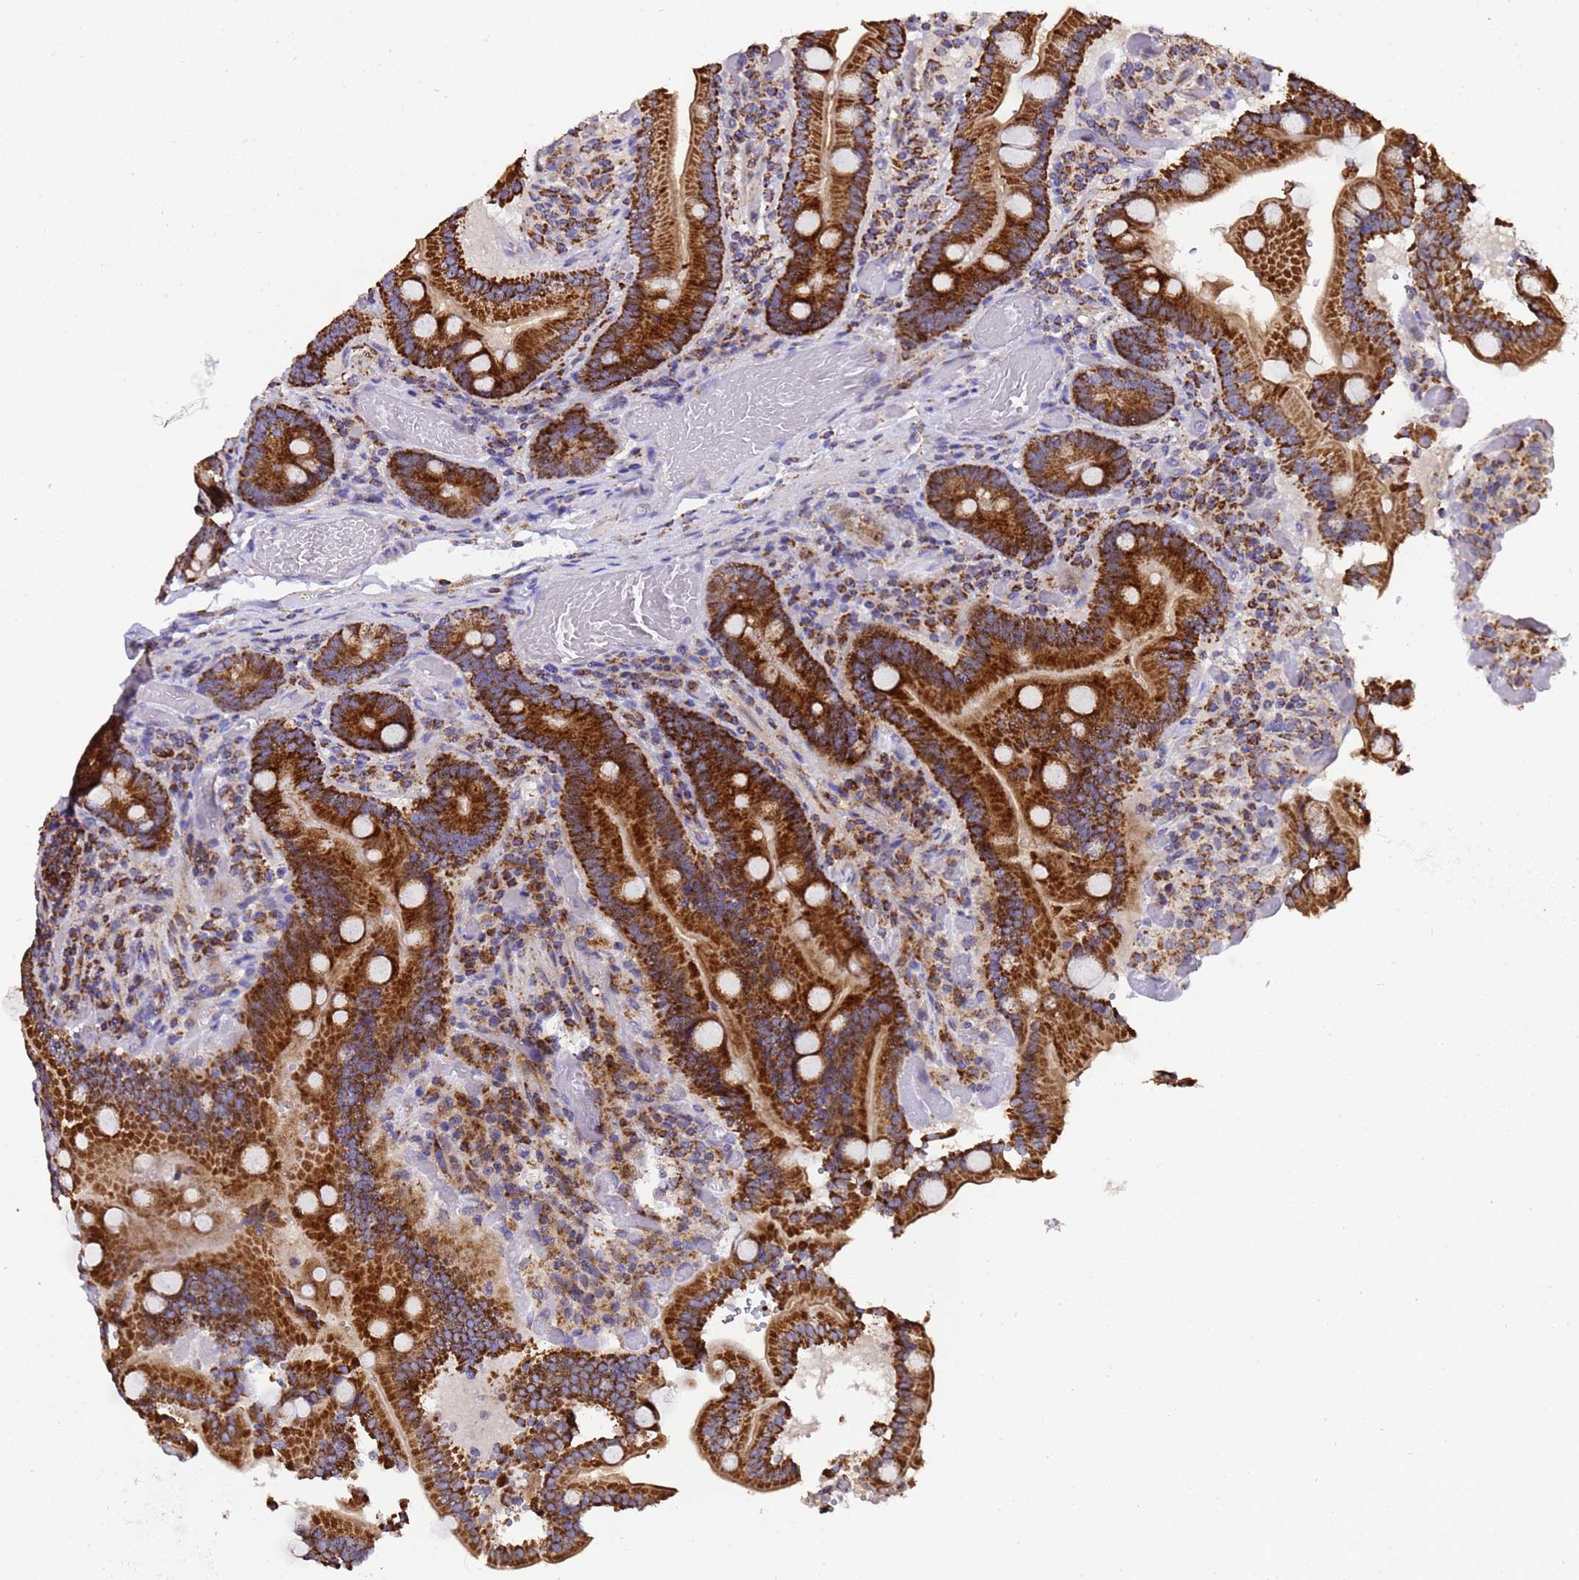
{"staining": {"intensity": "strong", "quantity": ">75%", "location": "cytoplasmic/membranous"}, "tissue": "duodenum", "cell_type": "Glandular cells", "image_type": "normal", "snomed": [{"axis": "morphology", "description": "Normal tissue, NOS"}, {"axis": "topography", "description": "Duodenum"}], "caption": "Immunohistochemistry (IHC) staining of benign duodenum, which demonstrates high levels of strong cytoplasmic/membranous positivity in about >75% of glandular cells indicating strong cytoplasmic/membranous protein expression. The staining was performed using DAB (3,3'-diaminobenzidine) (brown) for protein detection and nuclei were counterstained in hematoxylin (blue).", "gene": "MRPS12", "patient": {"sex": "female", "age": 62}}